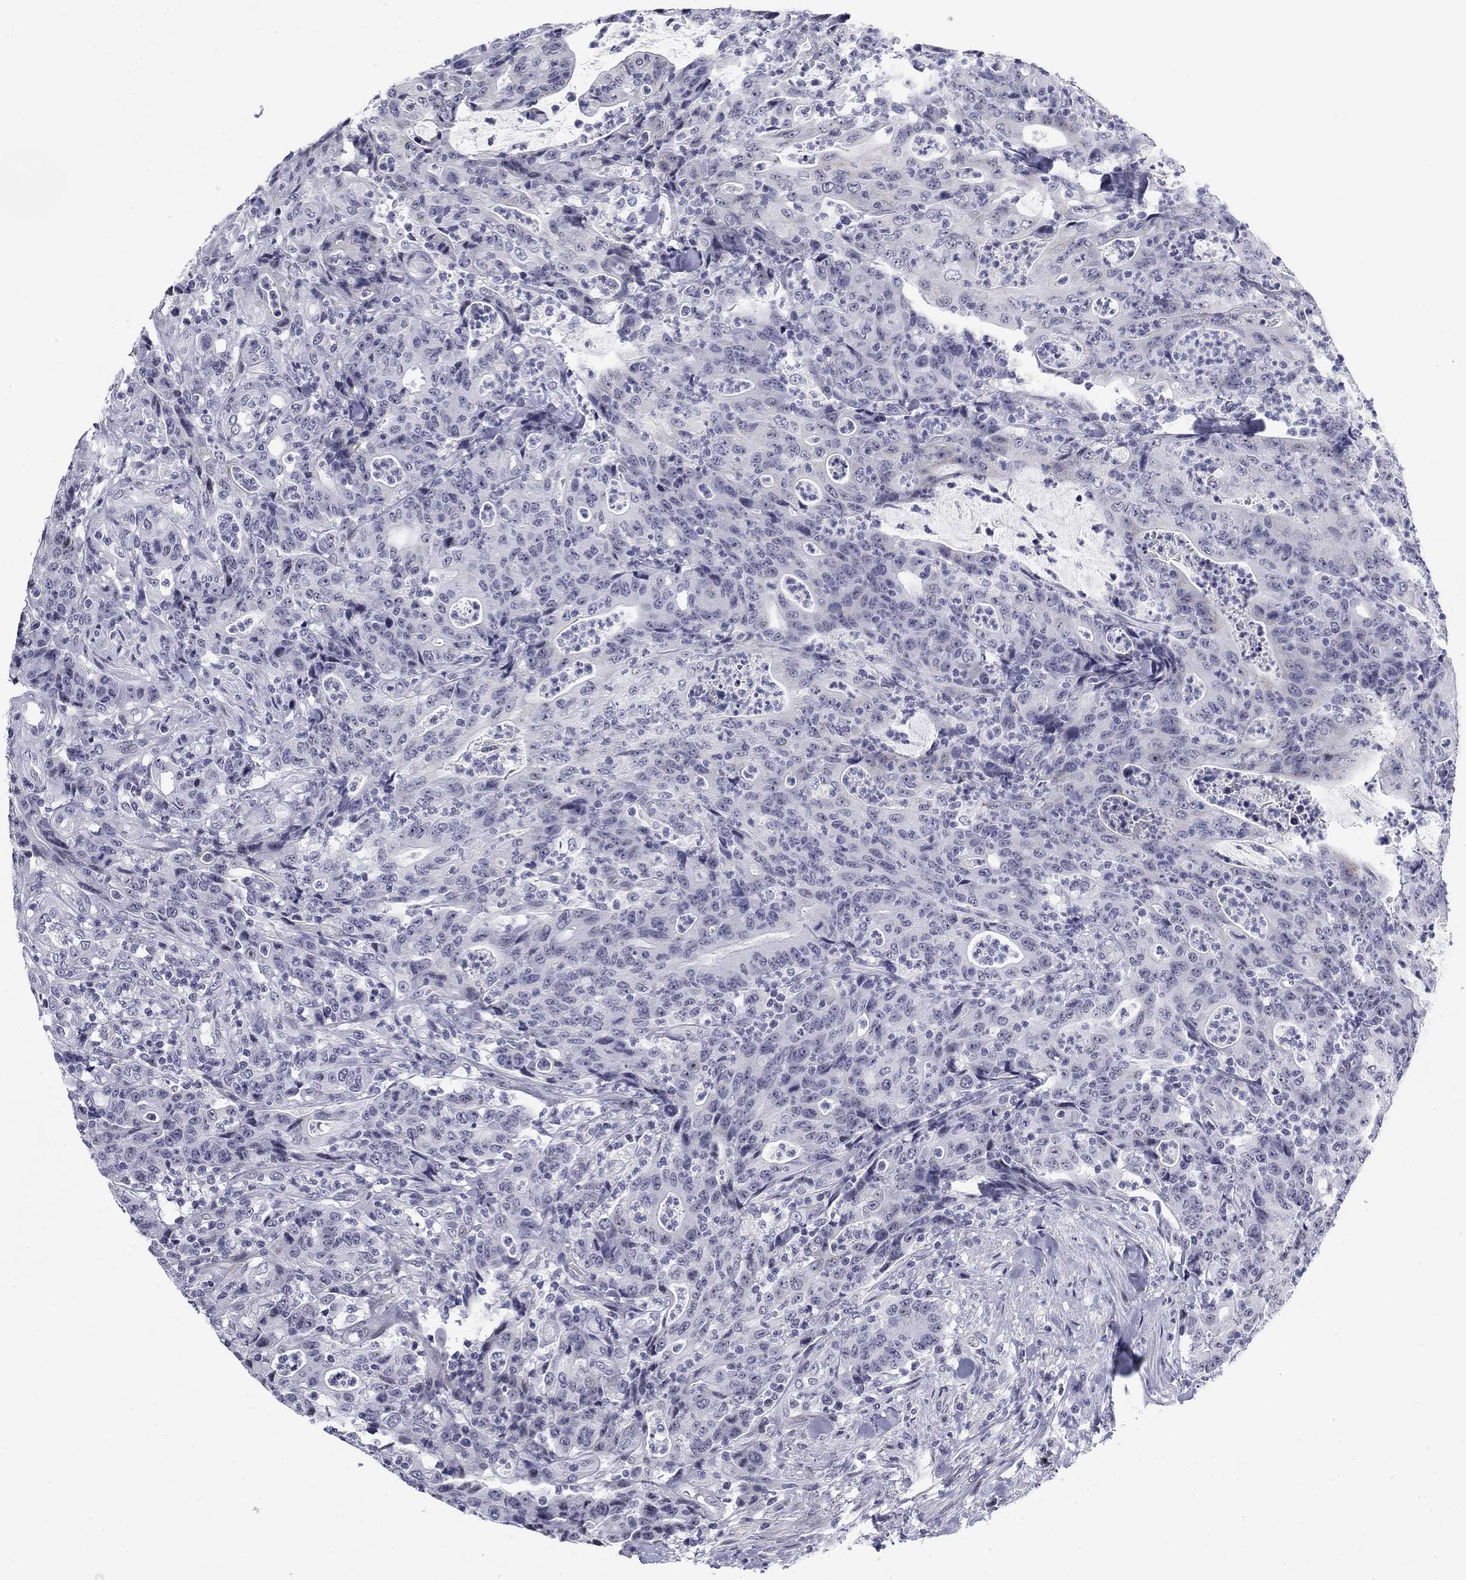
{"staining": {"intensity": "negative", "quantity": "none", "location": "none"}, "tissue": "colorectal cancer", "cell_type": "Tumor cells", "image_type": "cancer", "snomed": [{"axis": "morphology", "description": "Adenocarcinoma, NOS"}, {"axis": "topography", "description": "Colon"}], "caption": "High power microscopy micrograph of an immunohistochemistry micrograph of colorectal cancer (adenocarcinoma), revealing no significant positivity in tumor cells.", "gene": "PRPH", "patient": {"sex": "male", "age": 70}}